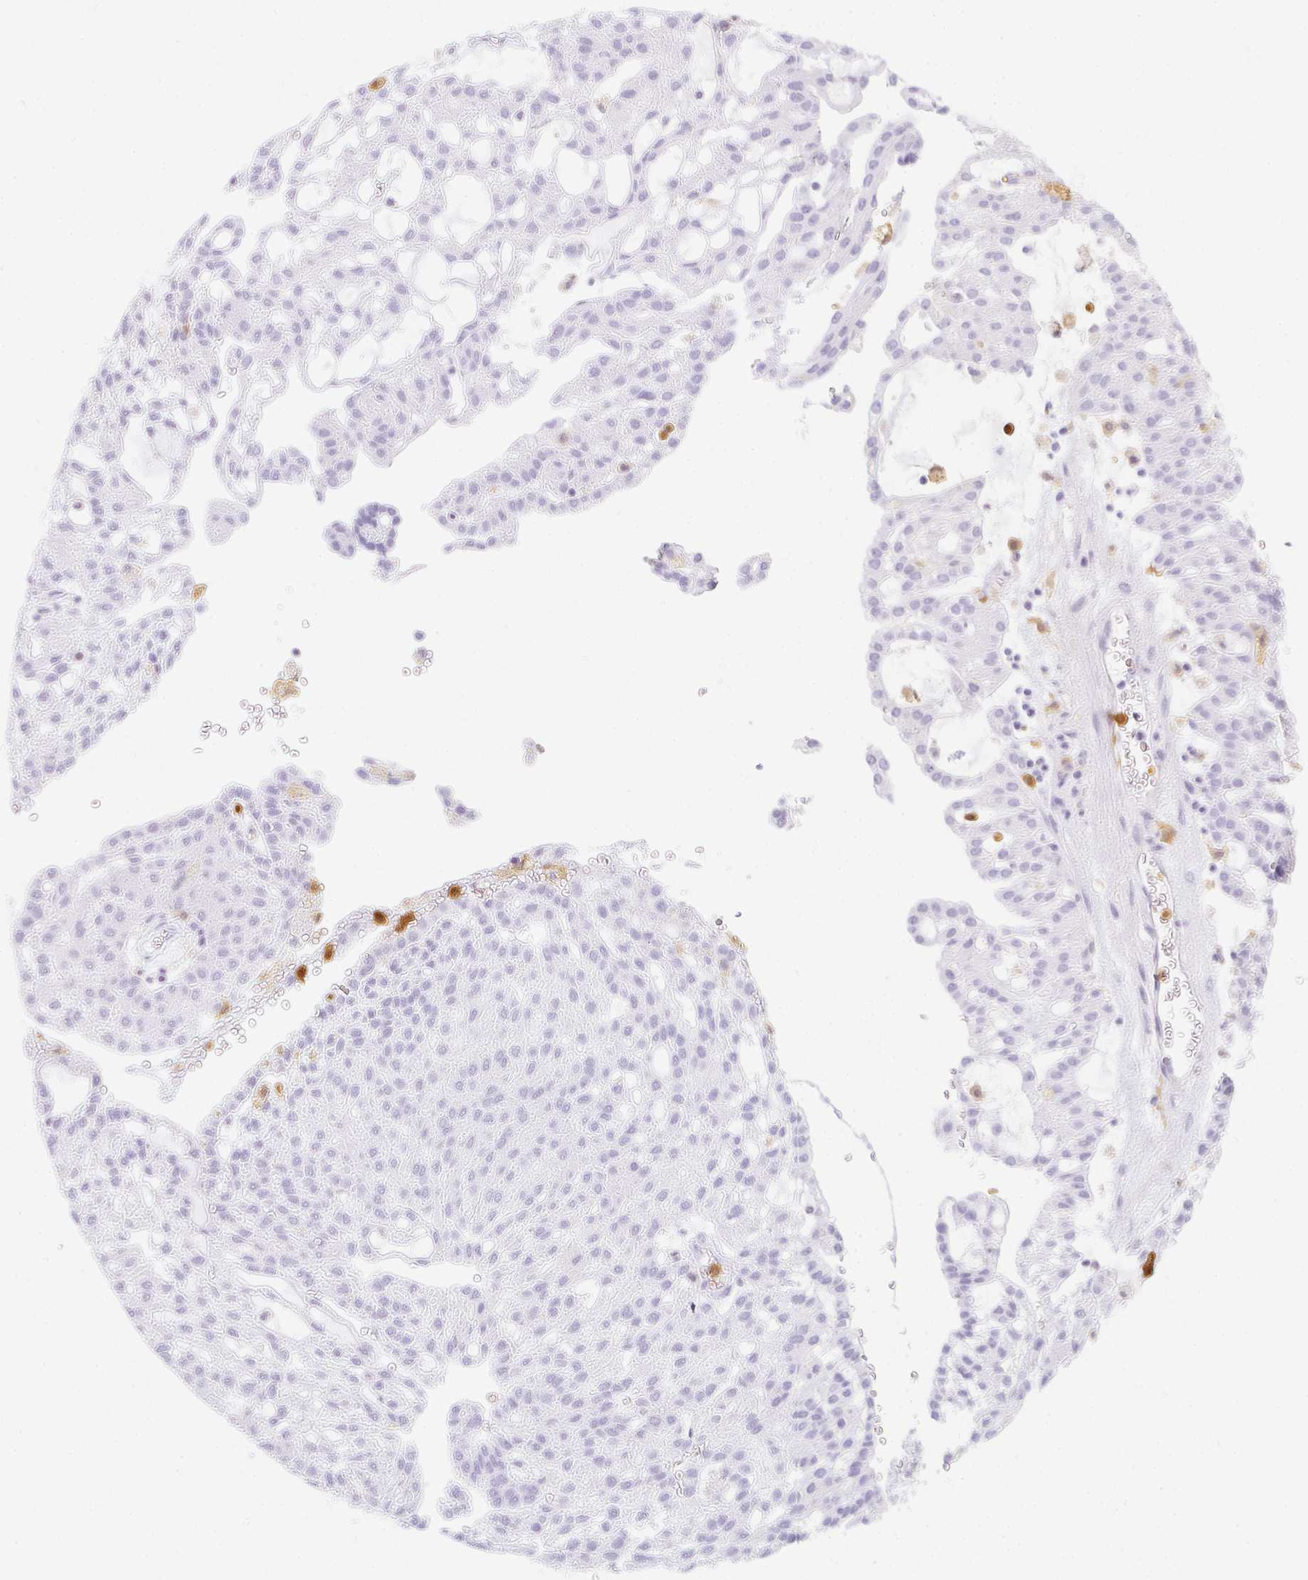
{"staining": {"intensity": "negative", "quantity": "none", "location": "none"}, "tissue": "renal cancer", "cell_type": "Tumor cells", "image_type": "cancer", "snomed": [{"axis": "morphology", "description": "Adenocarcinoma, NOS"}, {"axis": "topography", "description": "Kidney"}], "caption": "IHC of renal cancer shows no staining in tumor cells.", "gene": "HK3", "patient": {"sex": "male", "age": 63}}